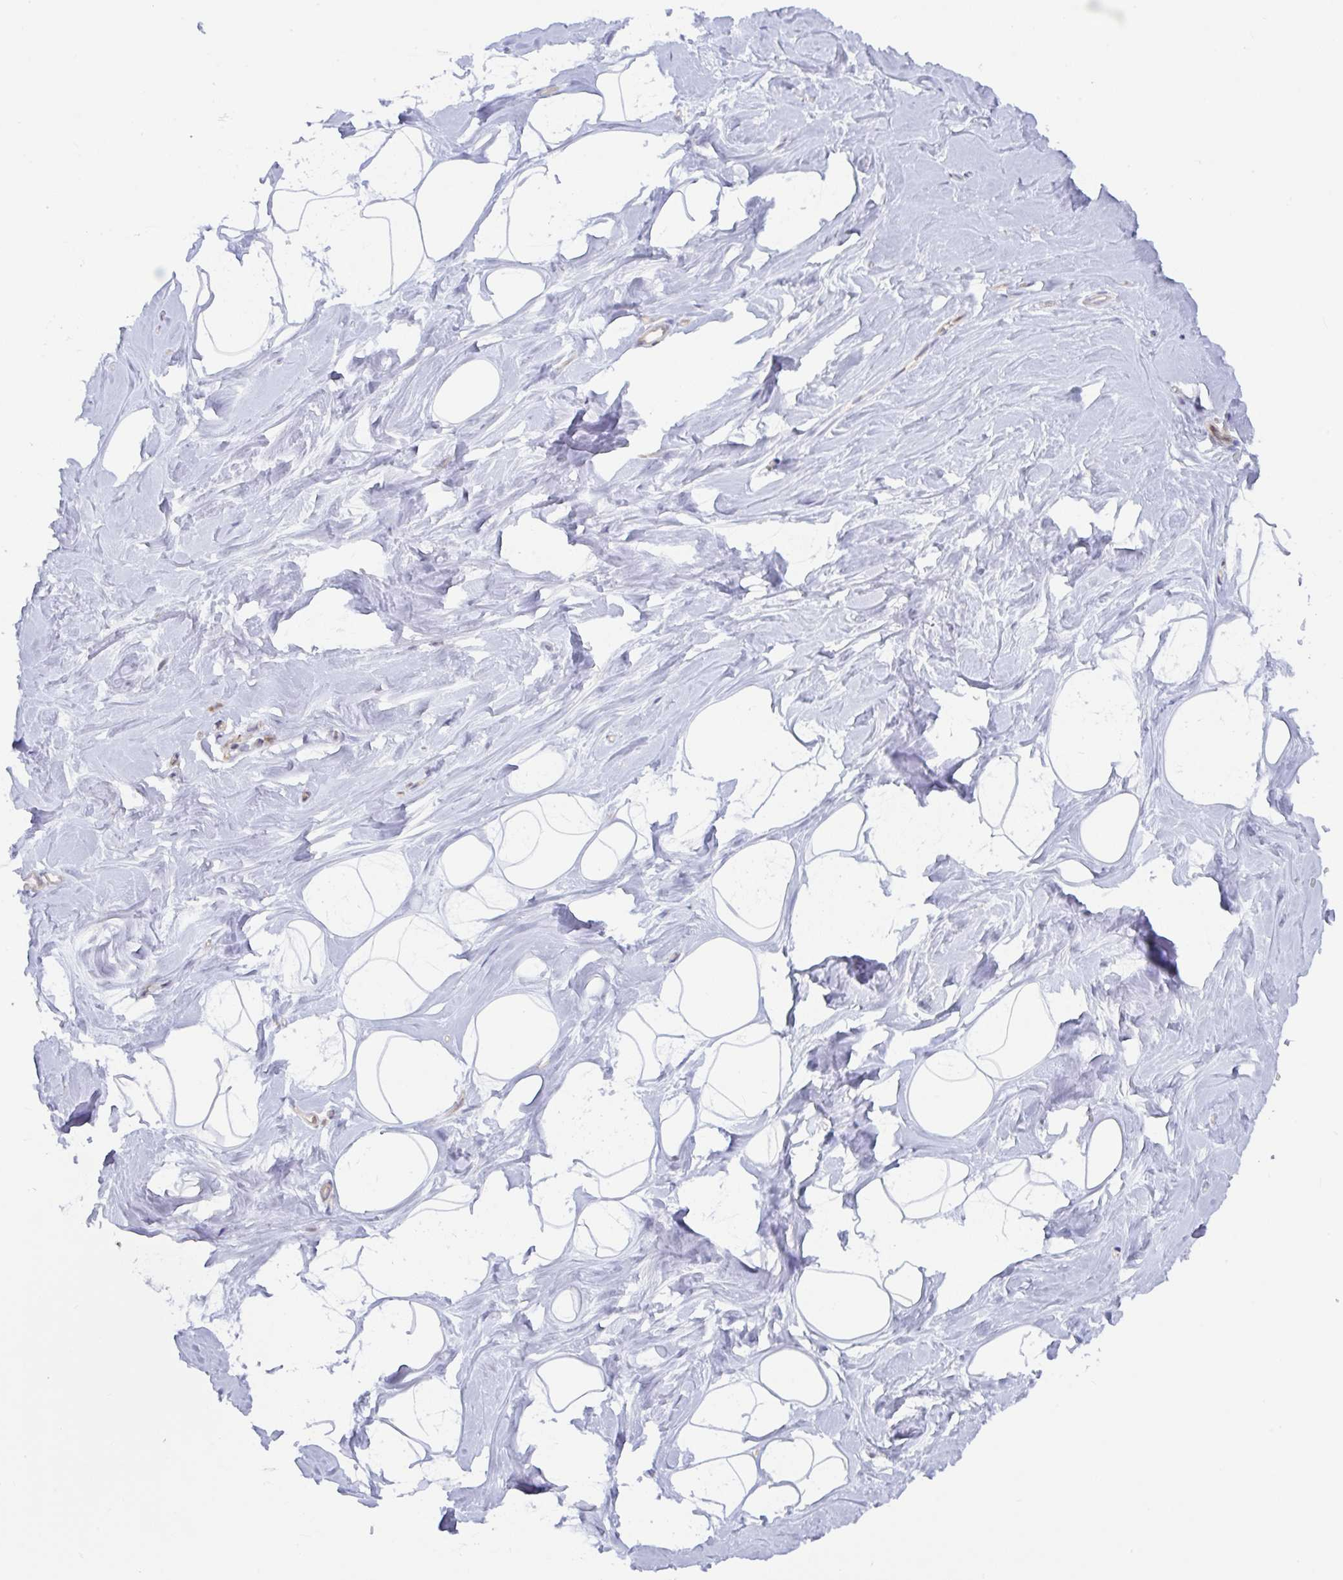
{"staining": {"intensity": "negative", "quantity": "none", "location": "none"}, "tissue": "breast", "cell_type": "Adipocytes", "image_type": "normal", "snomed": [{"axis": "morphology", "description": "Normal tissue, NOS"}, {"axis": "topography", "description": "Breast"}], "caption": "Unremarkable breast was stained to show a protein in brown. There is no significant staining in adipocytes. (Immunohistochemistry (ihc), brightfield microscopy, high magnification).", "gene": "MOB1A", "patient": {"sex": "female", "age": 32}}